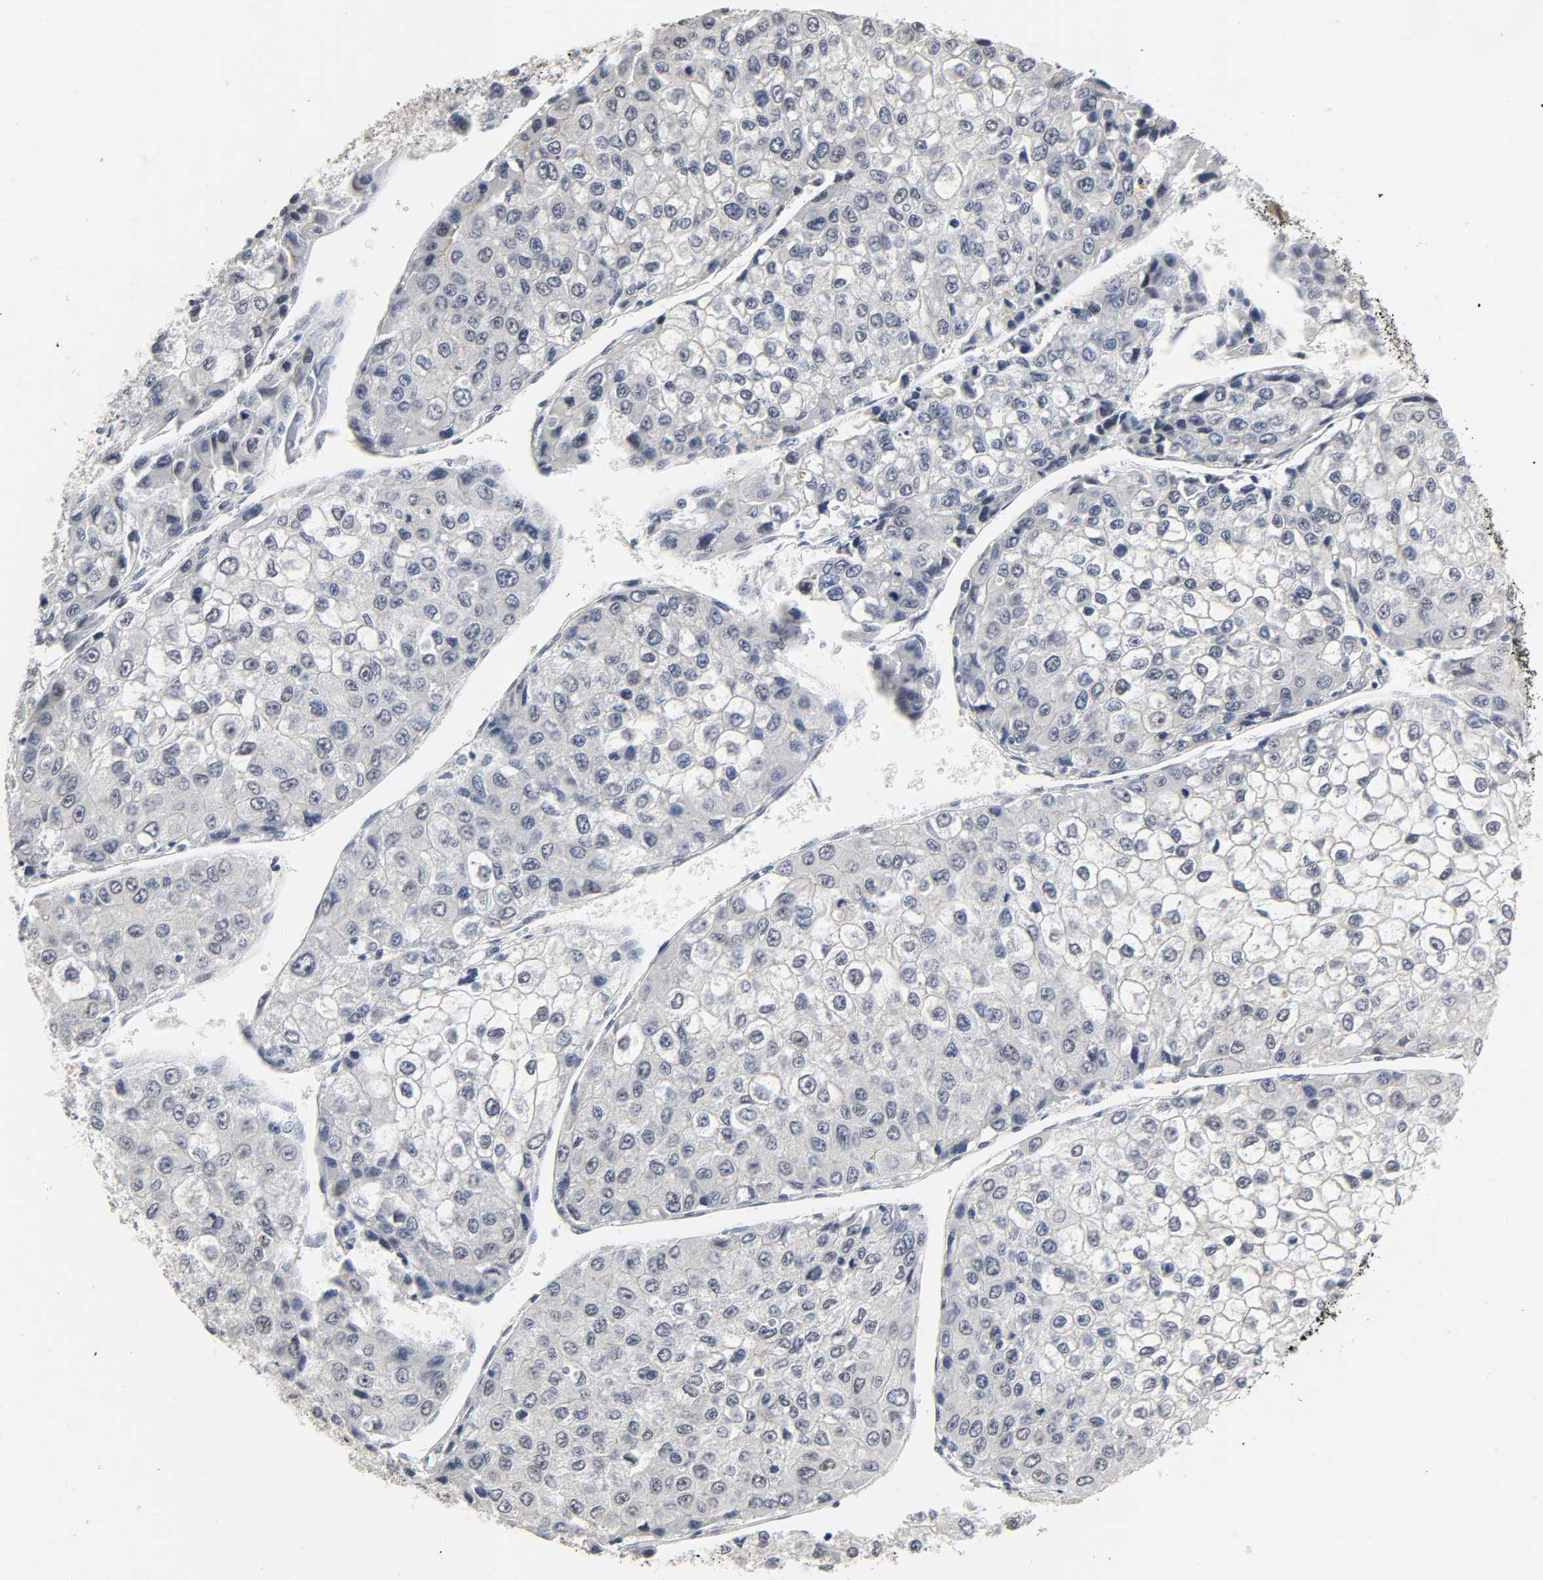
{"staining": {"intensity": "negative", "quantity": "none", "location": "none"}, "tissue": "liver cancer", "cell_type": "Tumor cells", "image_type": "cancer", "snomed": [{"axis": "morphology", "description": "Carcinoma, Hepatocellular, NOS"}, {"axis": "topography", "description": "Liver"}], "caption": "IHC histopathology image of neoplastic tissue: hepatocellular carcinoma (liver) stained with DAB (3,3'-diaminobenzidine) displays no significant protein staining in tumor cells.", "gene": "ACSS2", "patient": {"sex": "female", "age": 66}}